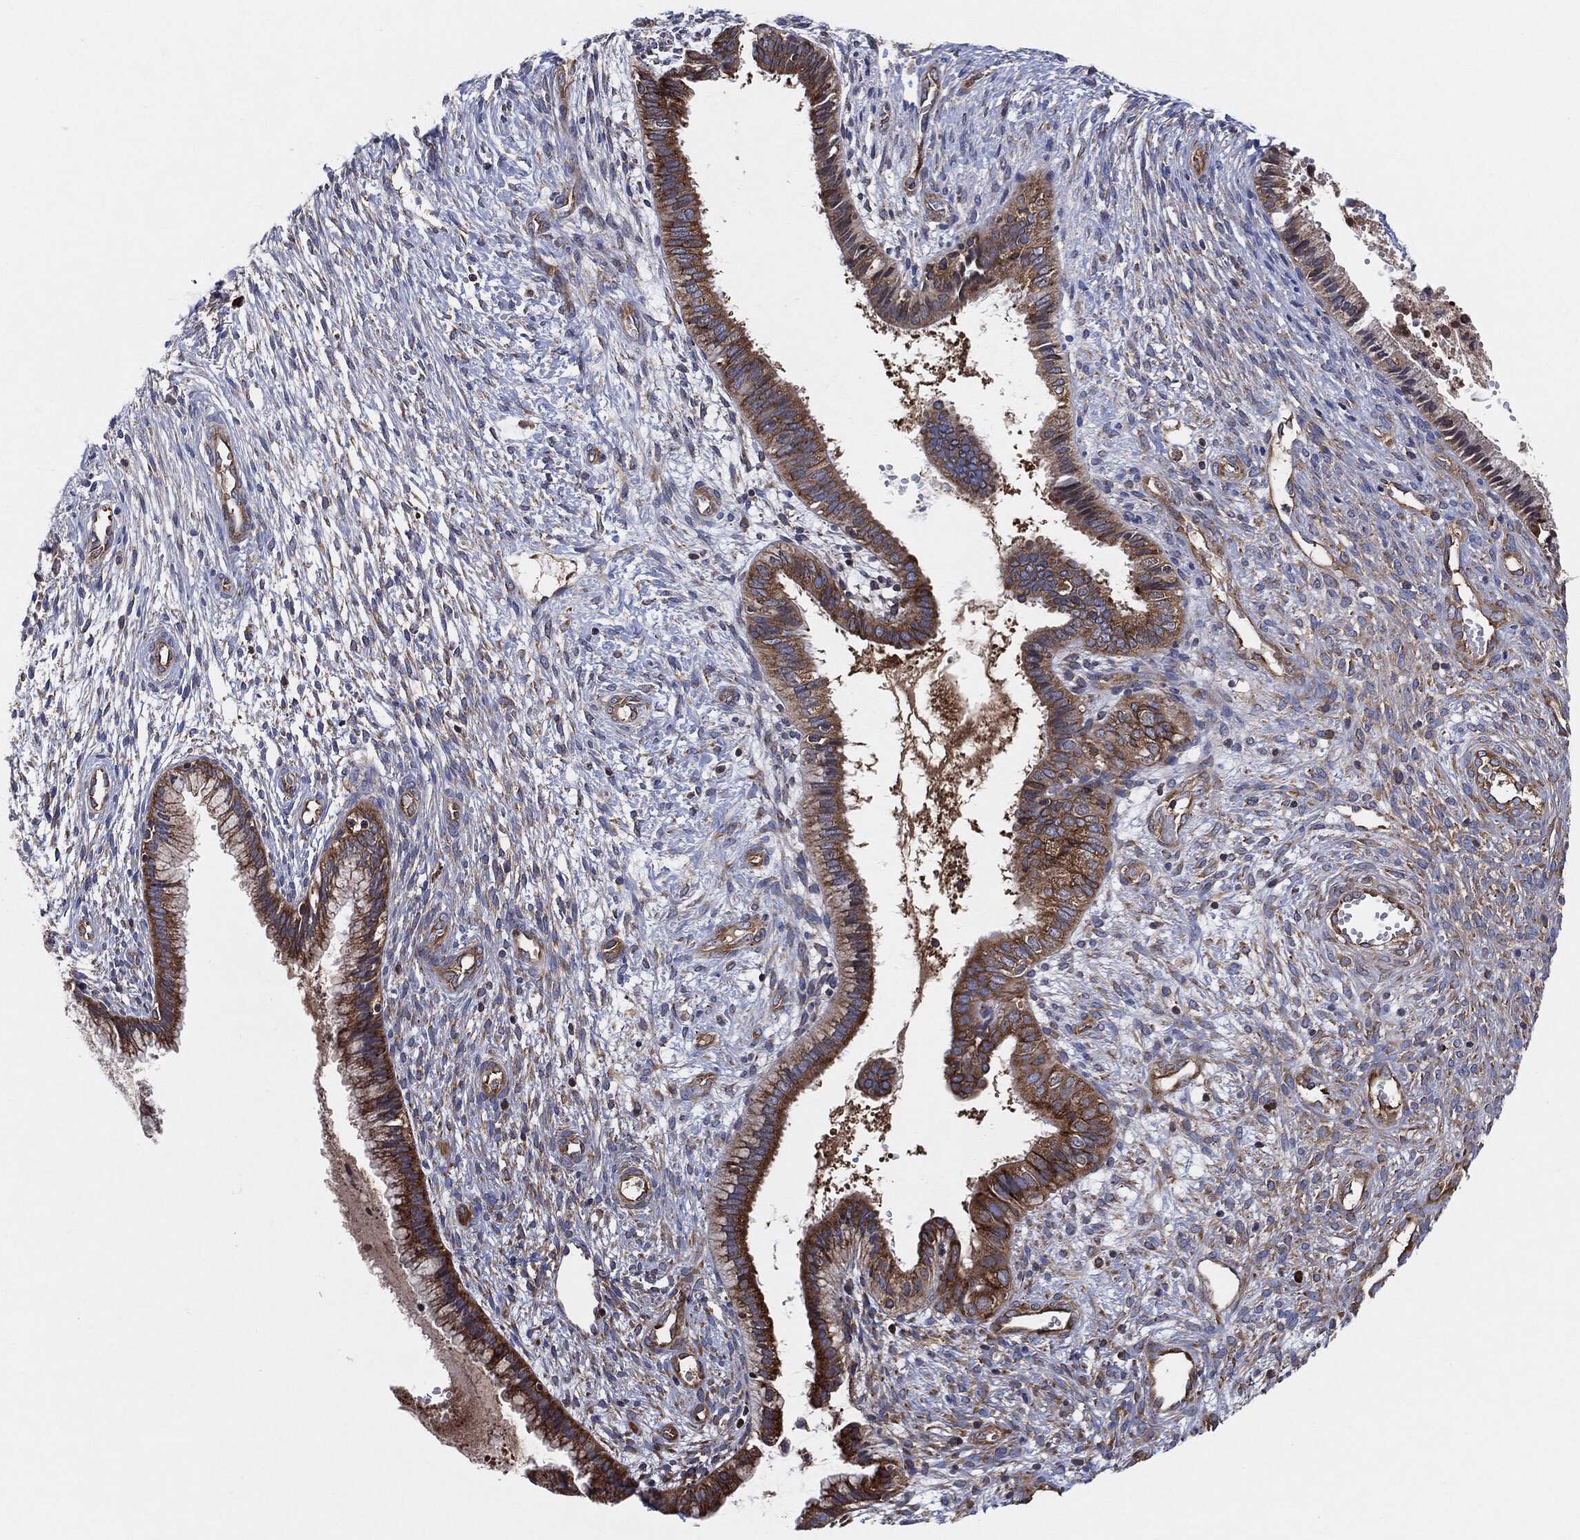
{"staining": {"intensity": "strong", "quantity": ">75%", "location": "cytoplasmic/membranous"}, "tissue": "cervical cancer", "cell_type": "Tumor cells", "image_type": "cancer", "snomed": [{"axis": "morphology", "description": "Normal tissue, NOS"}, {"axis": "morphology", "description": "Squamous cell carcinoma, NOS"}, {"axis": "topography", "description": "Cervix"}], "caption": "Immunohistochemical staining of human cervical cancer shows high levels of strong cytoplasmic/membranous staining in about >75% of tumor cells.", "gene": "EIF2S2", "patient": {"sex": "female", "age": 39}}